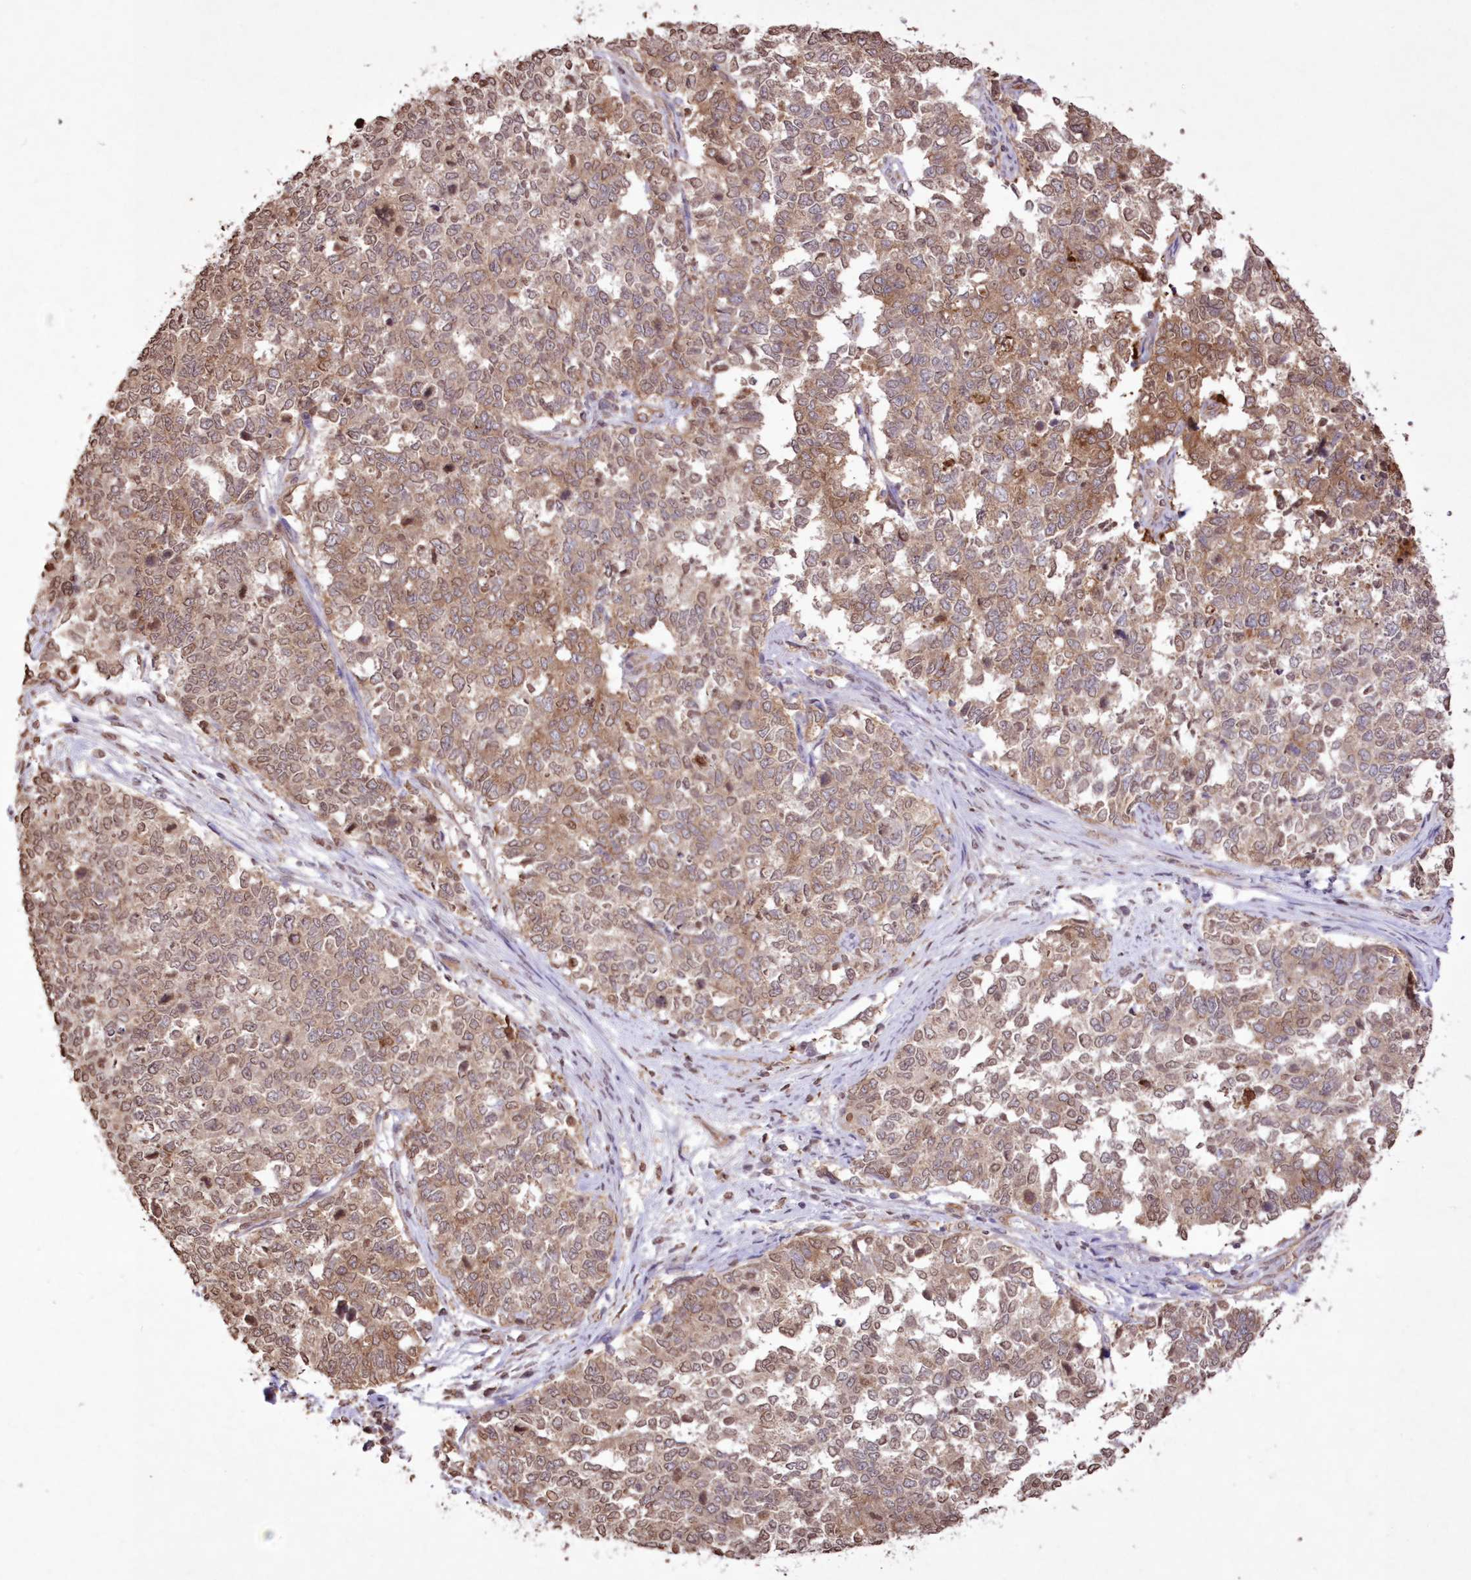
{"staining": {"intensity": "moderate", "quantity": ">75%", "location": "cytoplasmic/membranous,nuclear"}, "tissue": "cervical cancer", "cell_type": "Tumor cells", "image_type": "cancer", "snomed": [{"axis": "morphology", "description": "Squamous cell carcinoma, NOS"}, {"axis": "topography", "description": "Cervix"}], "caption": "Cervical cancer stained for a protein (brown) exhibits moderate cytoplasmic/membranous and nuclear positive expression in about >75% of tumor cells.", "gene": "FCHO2", "patient": {"sex": "female", "age": 63}}